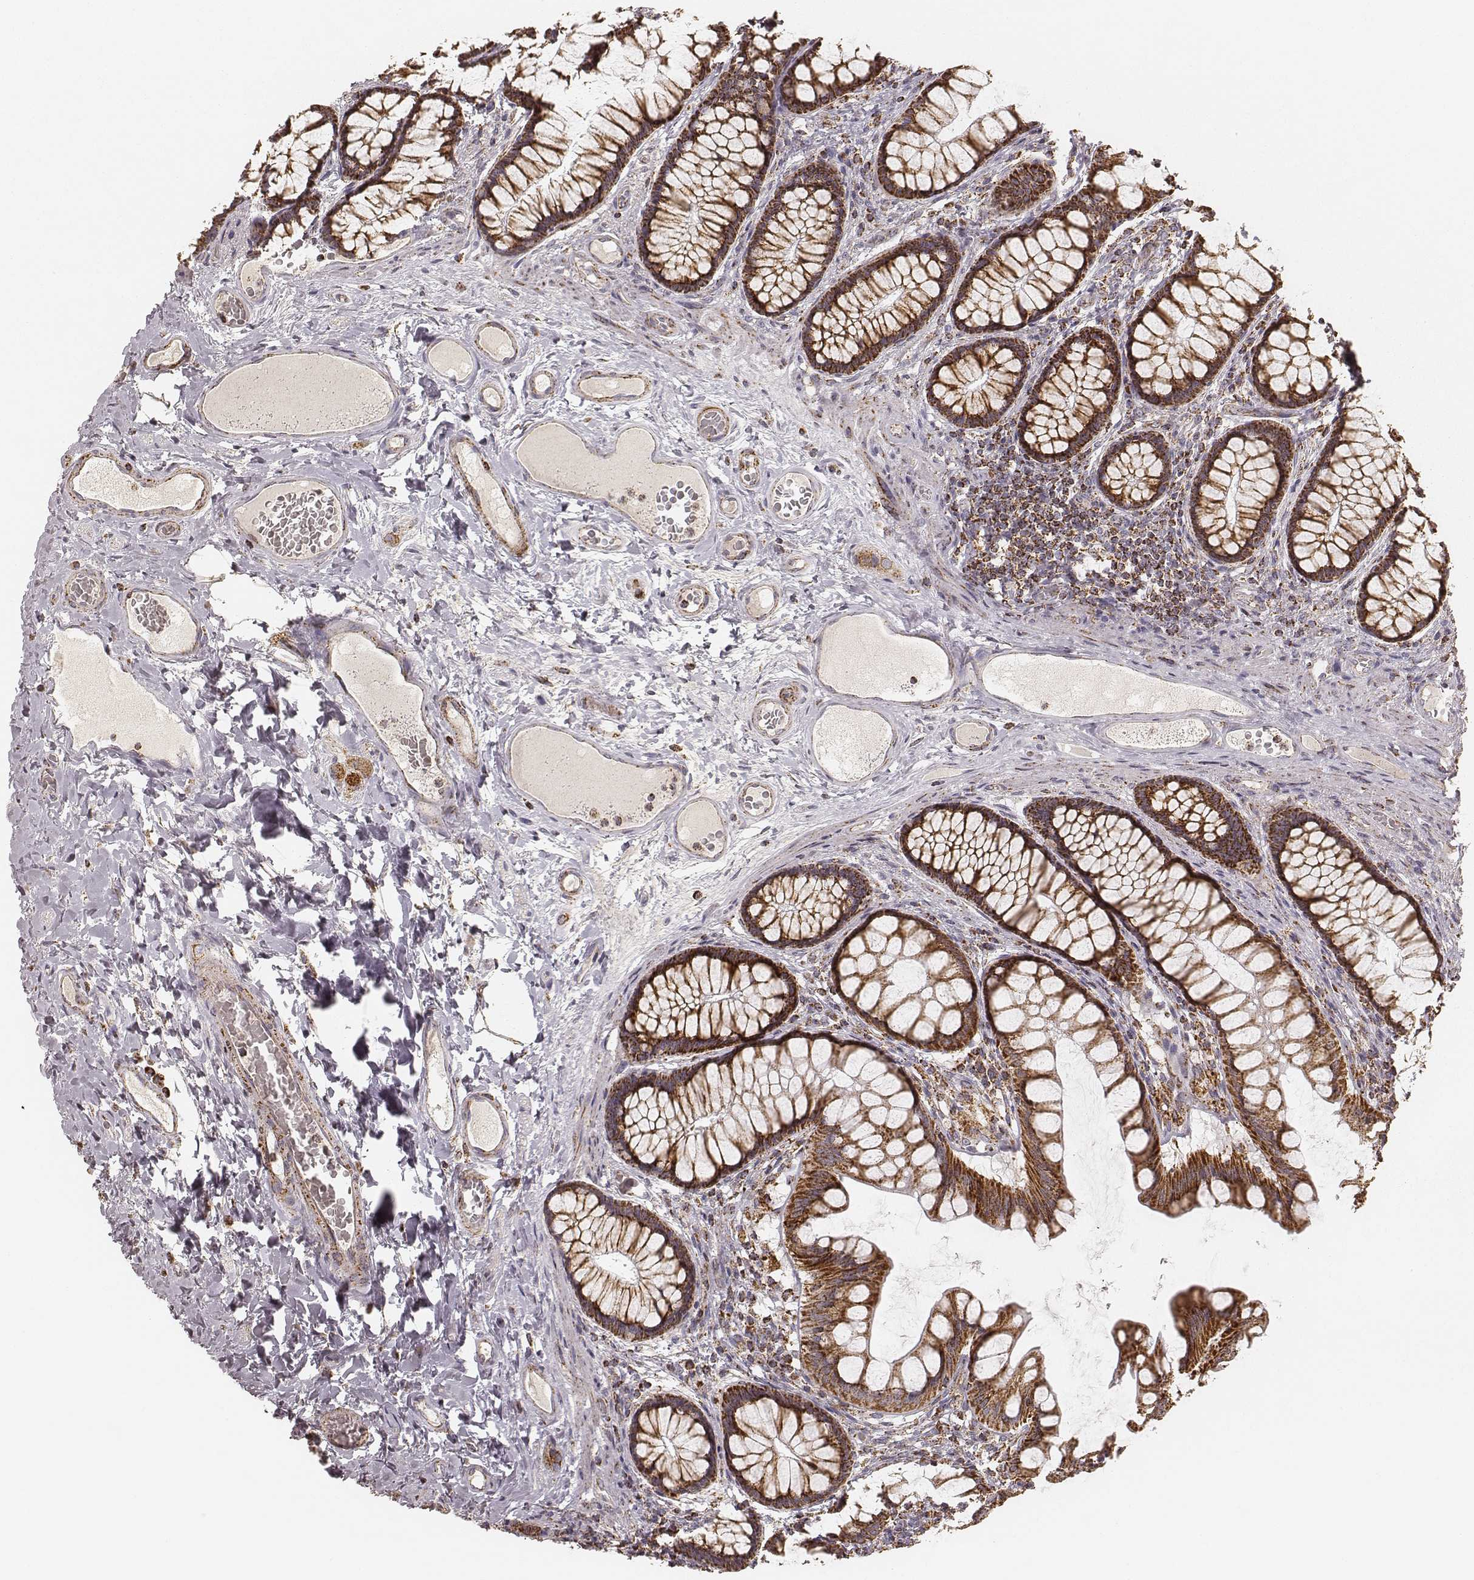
{"staining": {"intensity": "moderate", "quantity": "25%-75%", "location": "cytoplasmic/membranous"}, "tissue": "colon", "cell_type": "Endothelial cells", "image_type": "normal", "snomed": [{"axis": "morphology", "description": "Normal tissue, NOS"}, {"axis": "topography", "description": "Colon"}], "caption": "Immunohistochemistry (DAB) staining of normal colon demonstrates moderate cytoplasmic/membranous protein positivity in about 25%-75% of endothelial cells. (DAB = brown stain, brightfield microscopy at high magnification).", "gene": "CS", "patient": {"sex": "female", "age": 65}}